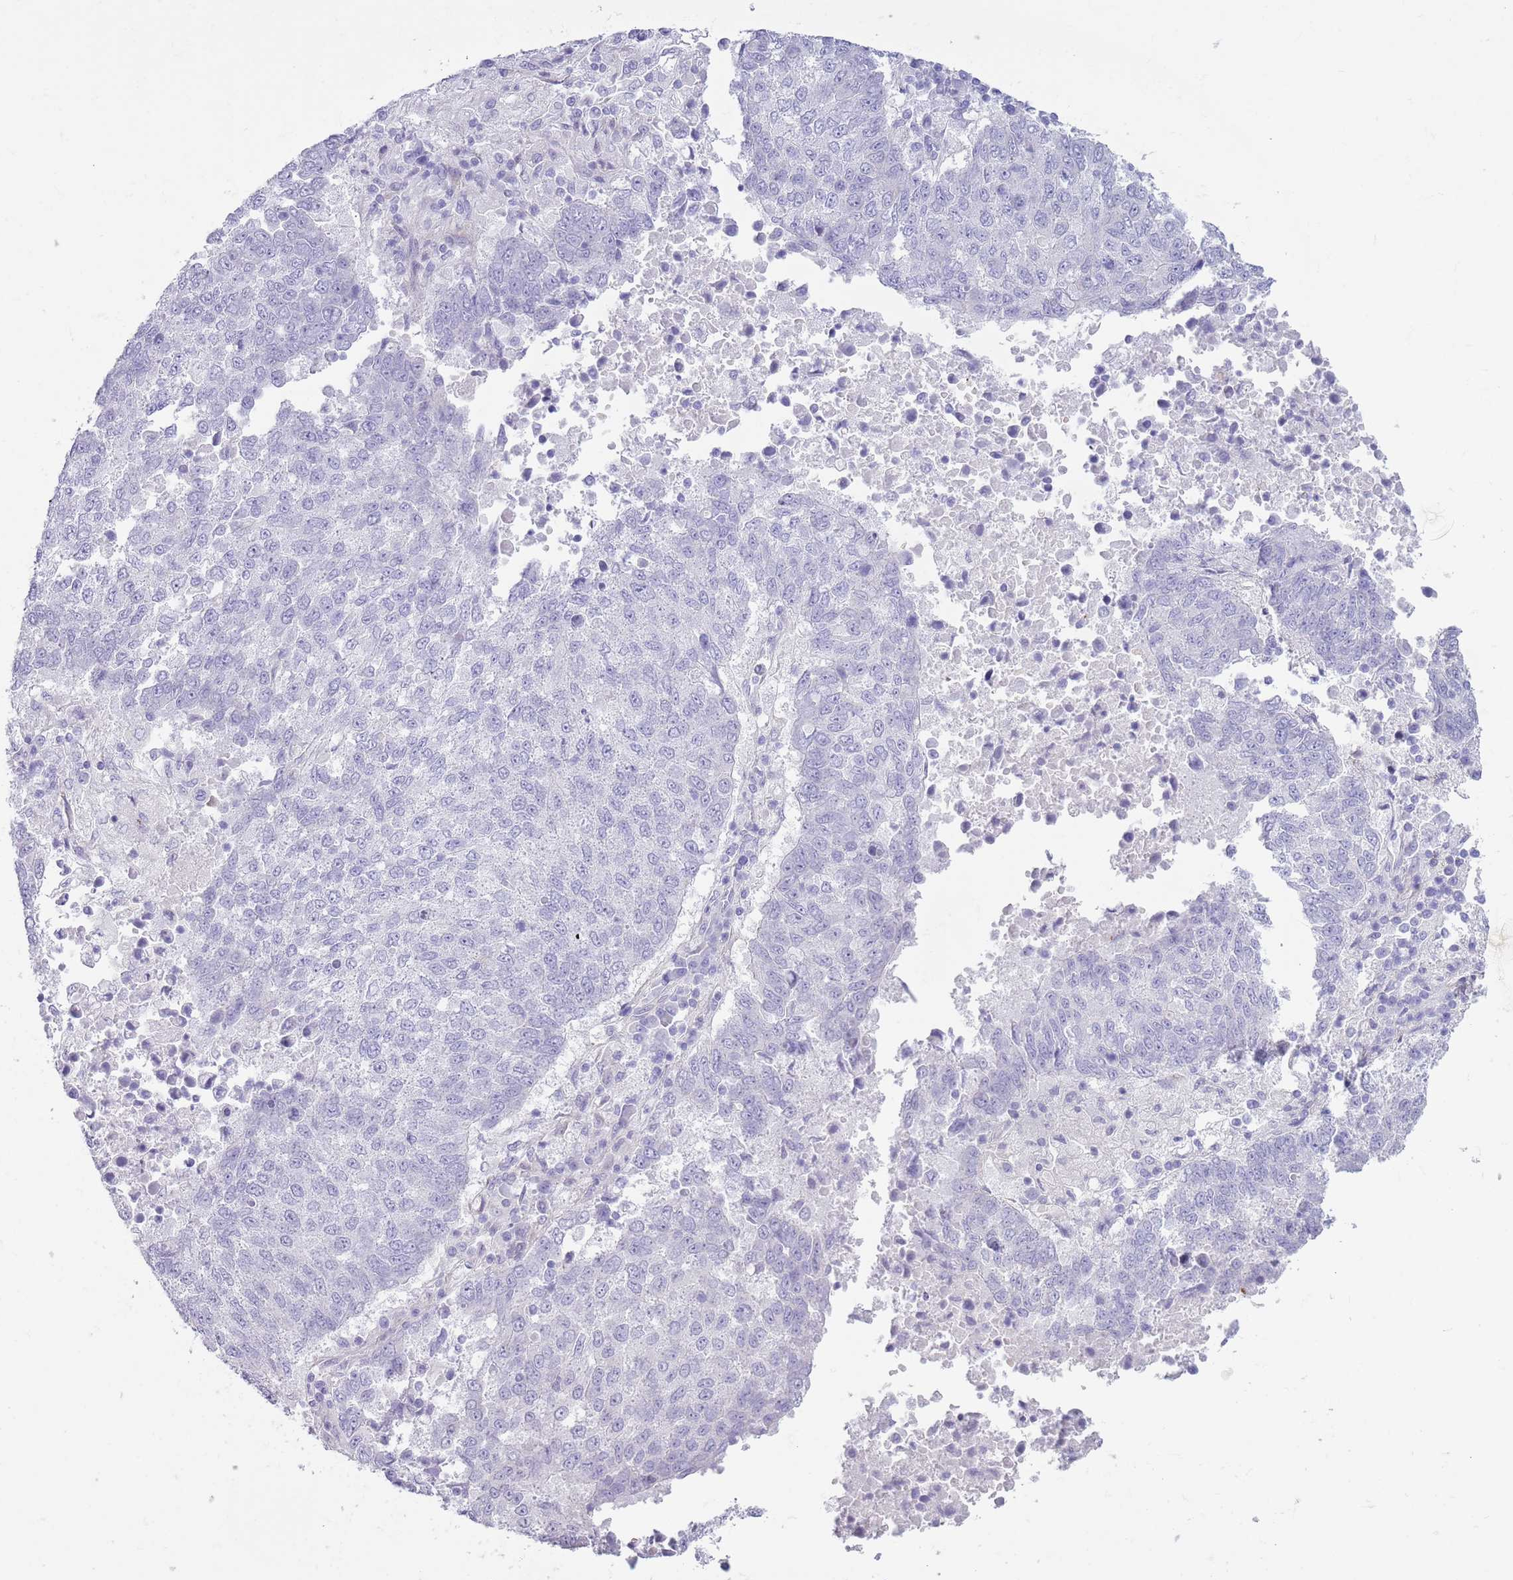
{"staining": {"intensity": "negative", "quantity": "none", "location": "none"}, "tissue": "lung cancer", "cell_type": "Tumor cells", "image_type": "cancer", "snomed": [{"axis": "morphology", "description": "Squamous cell carcinoma, NOS"}, {"axis": "topography", "description": "Lung"}], "caption": "Immunohistochemistry histopathology image of lung cancer (squamous cell carcinoma) stained for a protein (brown), which displays no expression in tumor cells.", "gene": "RBP3", "patient": {"sex": "male", "age": 73}}